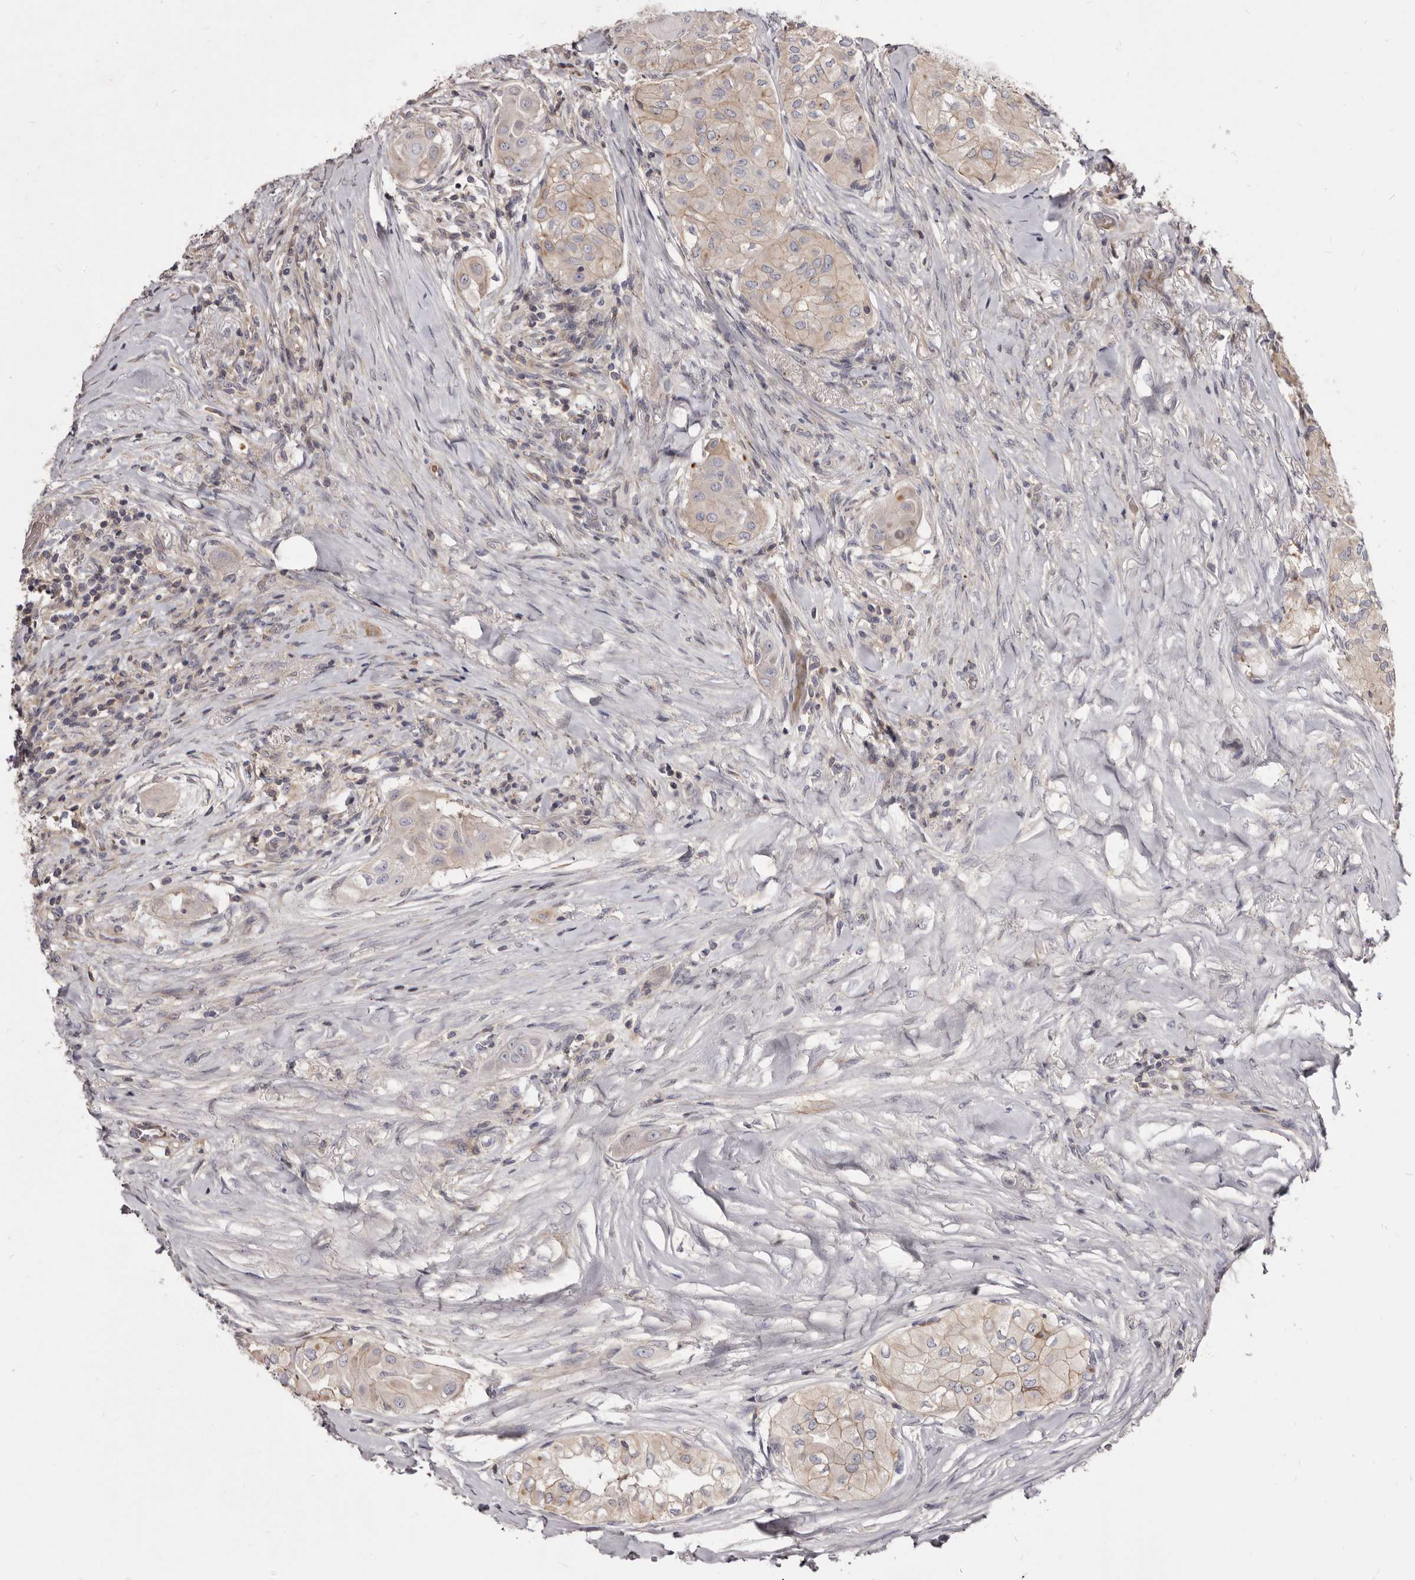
{"staining": {"intensity": "weak", "quantity": ">75%", "location": "cytoplasmic/membranous"}, "tissue": "thyroid cancer", "cell_type": "Tumor cells", "image_type": "cancer", "snomed": [{"axis": "morphology", "description": "Papillary adenocarcinoma, NOS"}, {"axis": "topography", "description": "Thyroid gland"}], "caption": "Protein expression analysis of human thyroid papillary adenocarcinoma reveals weak cytoplasmic/membranous positivity in approximately >75% of tumor cells. (Stains: DAB in brown, nuclei in blue, Microscopy: brightfield microscopy at high magnification).", "gene": "FAS", "patient": {"sex": "female", "age": 59}}